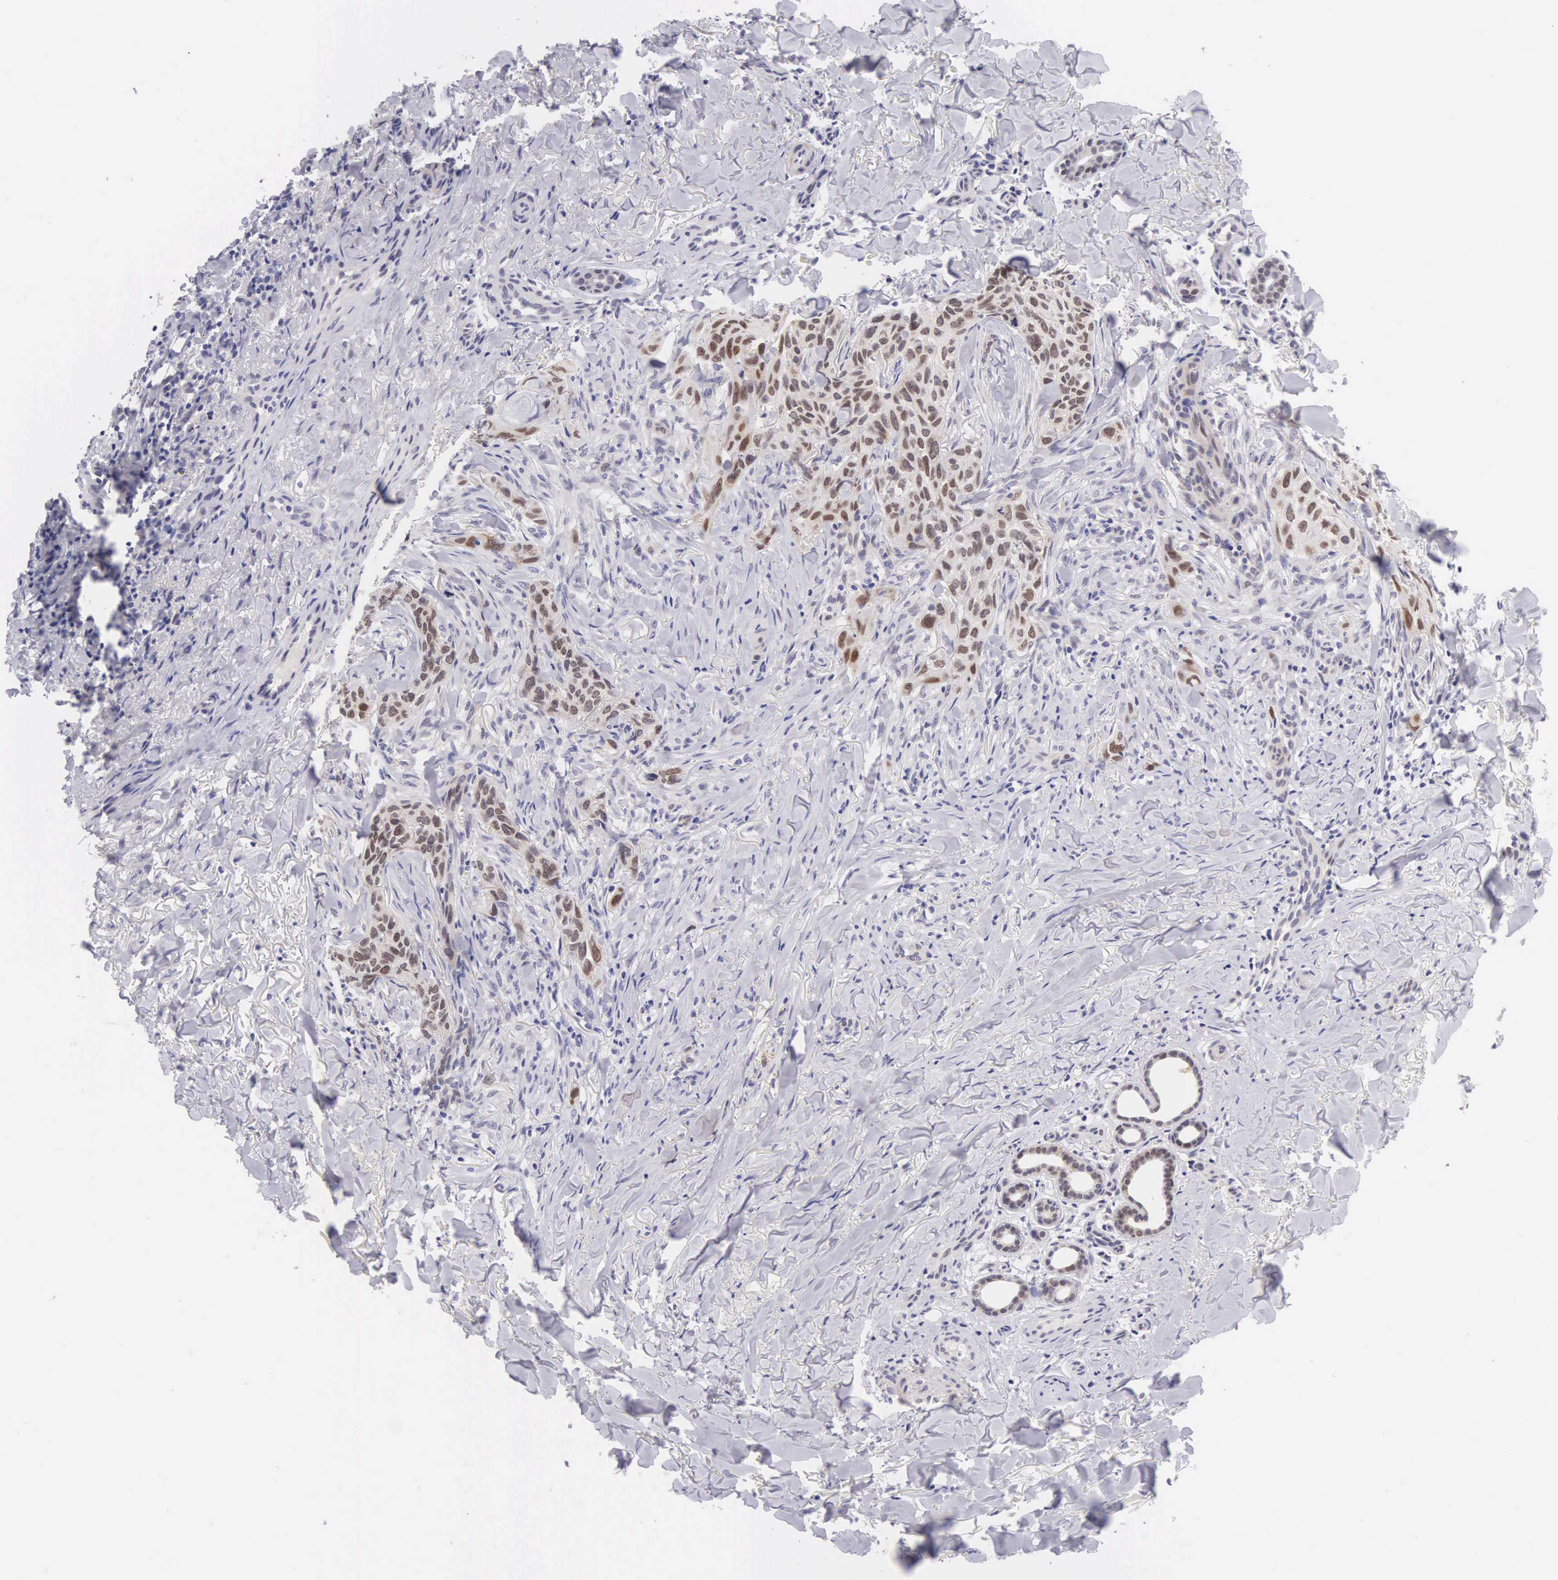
{"staining": {"intensity": "strong", "quantity": "25%-75%", "location": "nuclear"}, "tissue": "skin cancer", "cell_type": "Tumor cells", "image_type": "cancer", "snomed": [{"axis": "morphology", "description": "Normal tissue, NOS"}, {"axis": "morphology", "description": "Basal cell carcinoma"}, {"axis": "topography", "description": "Skin"}], "caption": "Immunohistochemistry (IHC) (DAB (3,3'-diaminobenzidine)) staining of basal cell carcinoma (skin) reveals strong nuclear protein staining in approximately 25%-75% of tumor cells.", "gene": "SOX11", "patient": {"sex": "male", "age": 81}}